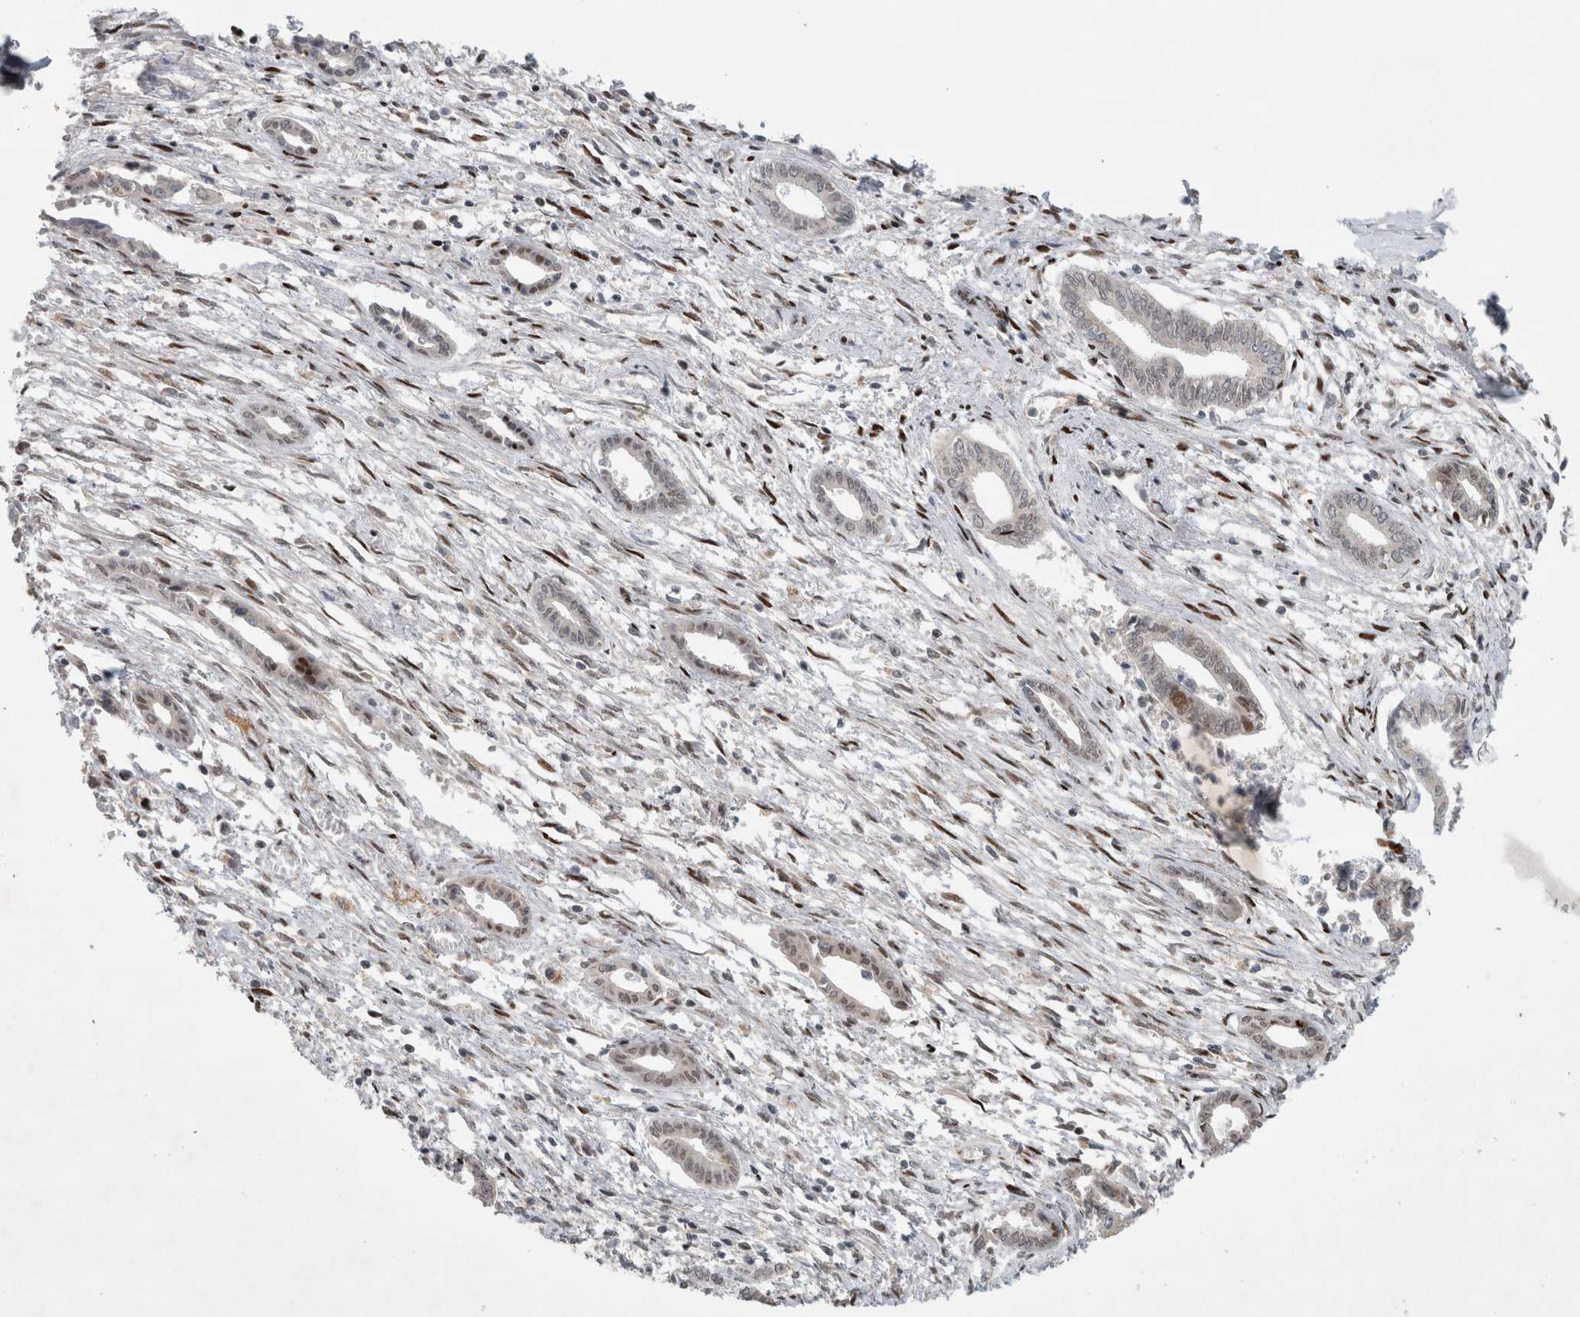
{"staining": {"intensity": "moderate", "quantity": "<25%", "location": "nuclear"}, "tissue": "endometrium", "cell_type": "Cells in endometrial stroma", "image_type": "normal", "snomed": [{"axis": "morphology", "description": "Normal tissue, NOS"}, {"axis": "topography", "description": "Endometrium"}], "caption": "IHC (DAB) staining of normal endometrium demonstrates moderate nuclear protein positivity in about <25% of cells in endometrial stroma.", "gene": "C8orf58", "patient": {"sex": "female", "age": 56}}